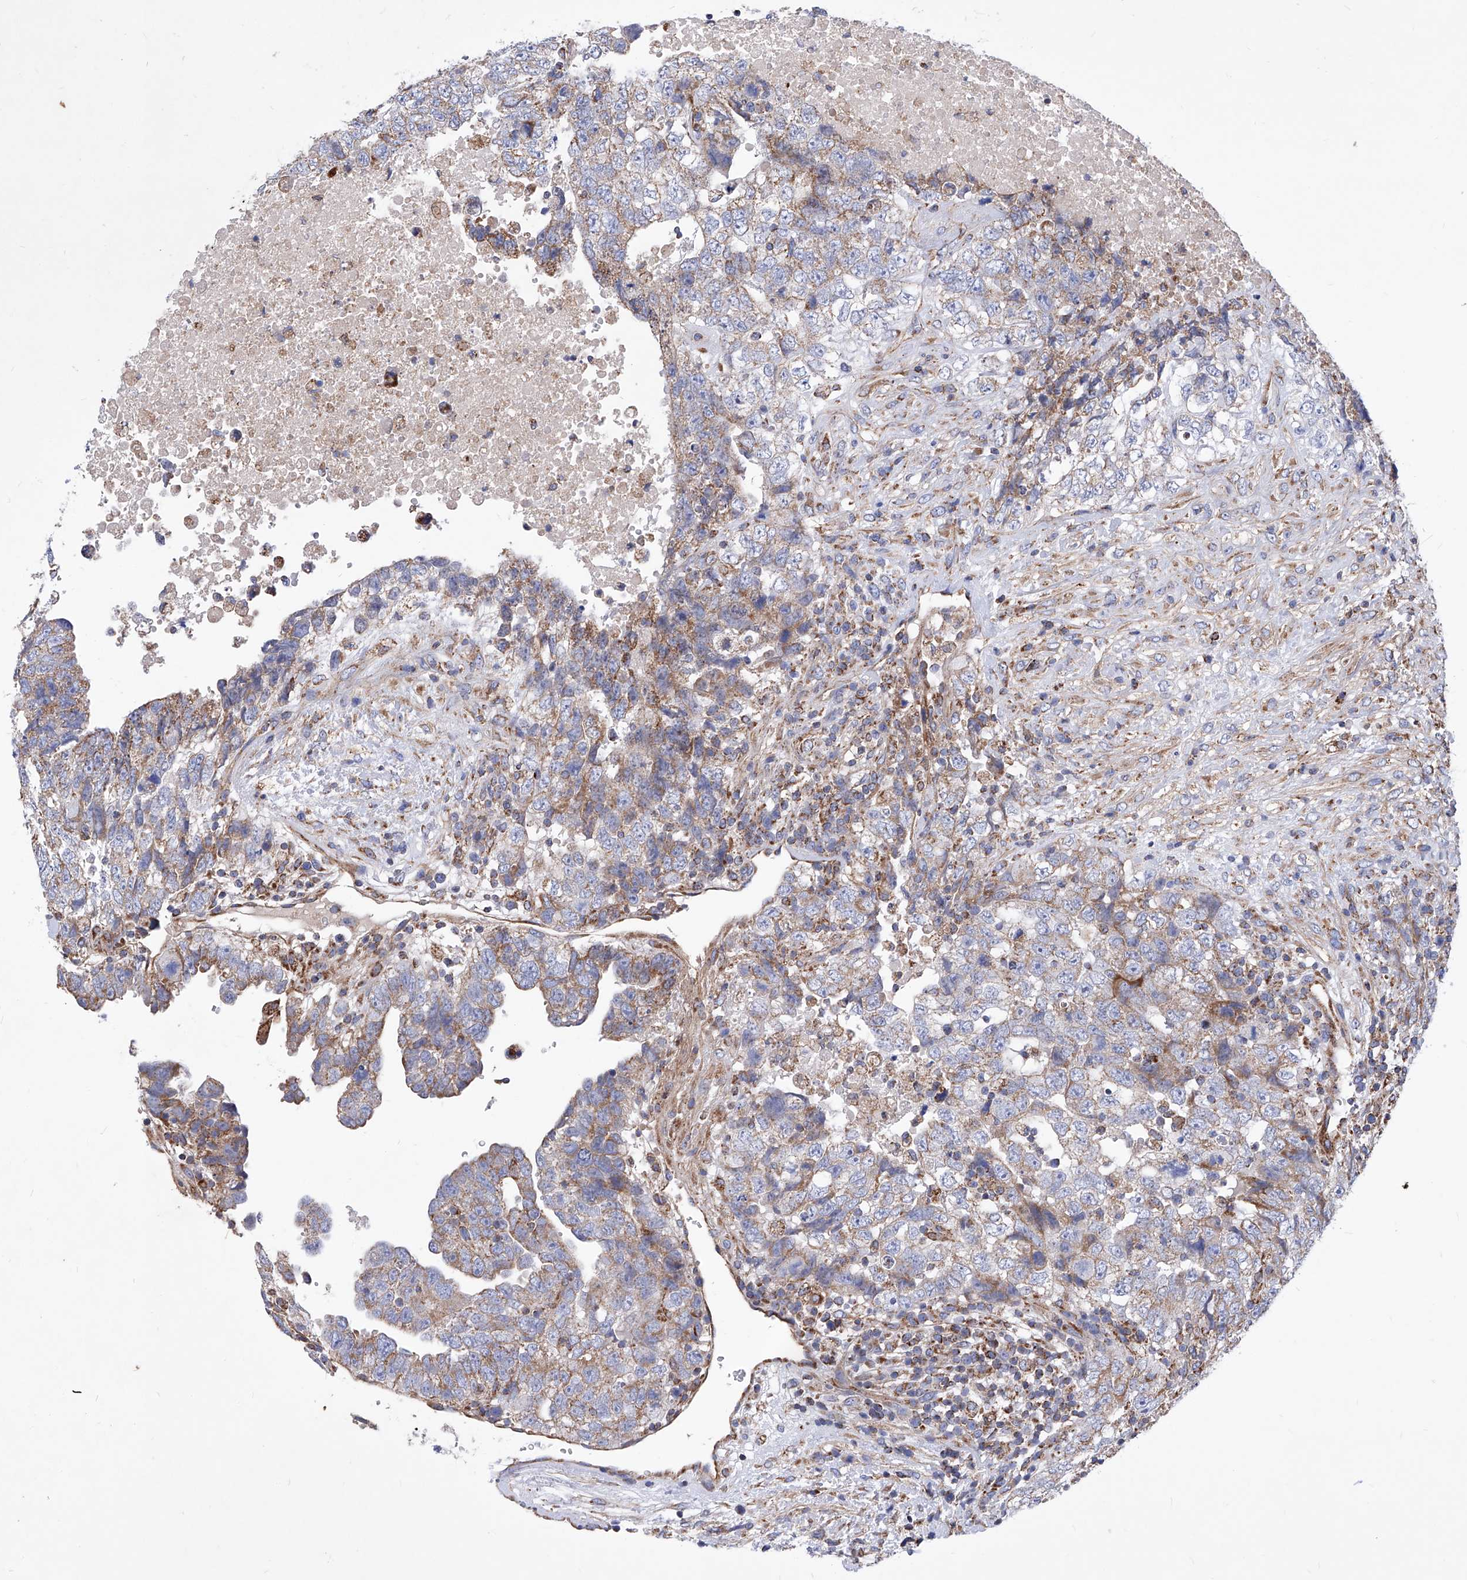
{"staining": {"intensity": "moderate", "quantity": ">75%", "location": "cytoplasmic/membranous"}, "tissue": "testis cancer", "cell_type": "Tumor cells", "image_type": "cancer", "snomed": [{"axis": "morphology", "description": "Carcinoma, Embryonal, NOS"}, {"axis": "topography", "description": "Testis"}], "caption": "Human testis cancer (embryonal carcinoma) stained with a brown dye exhibits moderate cytoplasmic/membranous positive expression in approximately >75% of tumor cells.", "gene": "HRNR", "patient": {"sex": "male", "age": 37}}